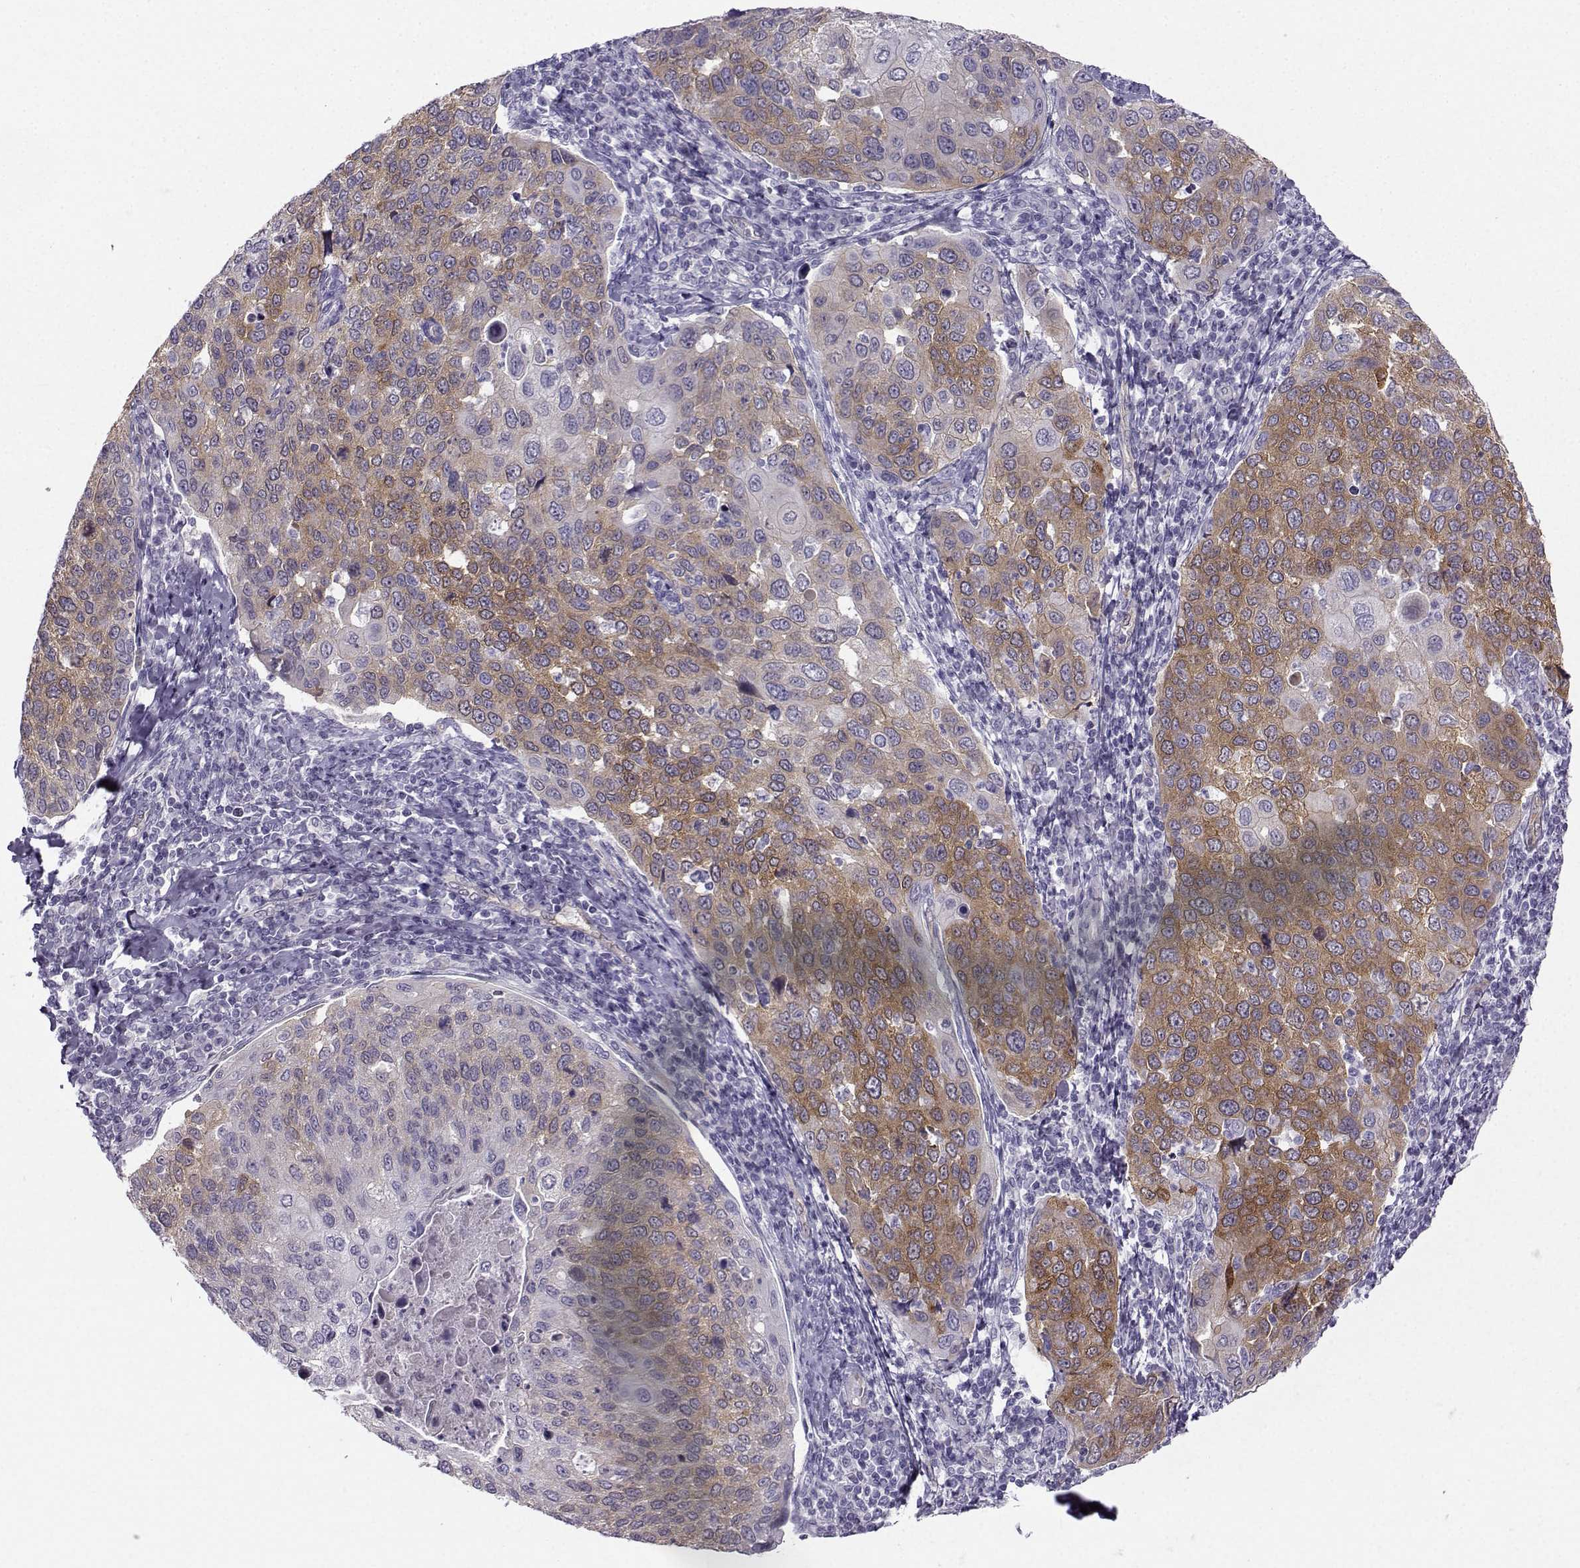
{"staining": {"intensity": "moderate", "quantity": "25%-75%", "location": "cytoplasmic/membranous"}, "tissue": "cervical cancer", "cell_type": "Tumor cells", "image_type": "cancer", "snomed": [{"axis": "morphology", "description": "Squamous cell carcinoma, NOS"}, {"axis": "topography", "description": "Cervix"}], "caption": "Protein staining shows moderate cytoplasmic/membranous staining in approximately 25%-75% of tumor cells in squamous cell carcinoma (cervical). Nuclei are stained in blue.", "gene": "NQO1", "patient": {"sex": "female", "age": 54}}